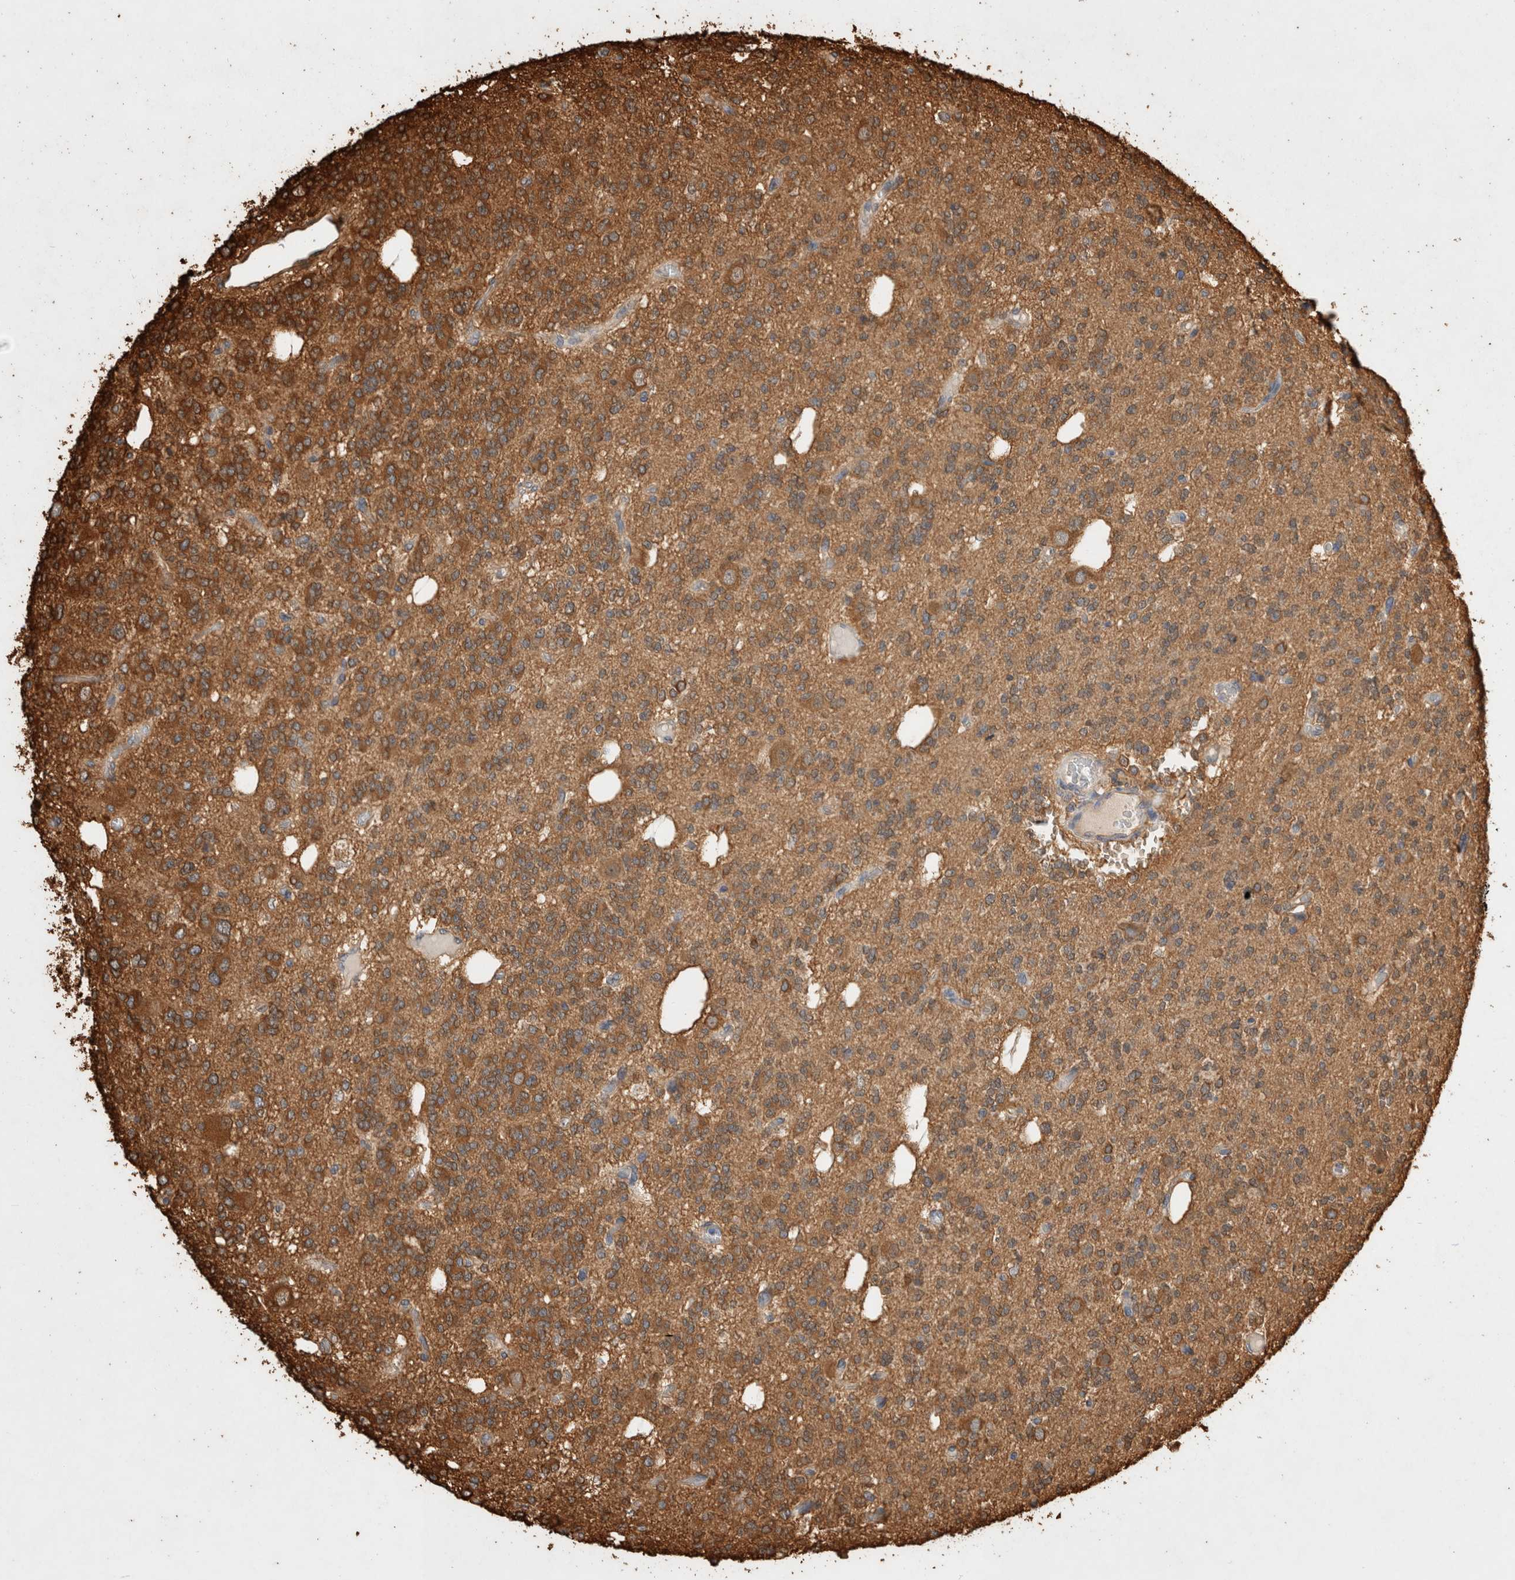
{"staining": {"intensity": "moderate", "quantity": ">75%", "location": "cytoplasmic/membranous"}, "tissue": "glioma", "cell_type": "Tumor cells", "image_type": "cancer", "snomed": [{"axis": "morphology", "description": "Glioma, malignant, Low grade"}, {"axis": "topography", "description": "Brain"}], "caption": "Tumor cells reveal medium levels of moderate cytoplasmic/membranous positivity in approximately >75% of cells in malignant glioma (low-grade). (IHC, brightfield microscopy, high magnification).", "gene": "ZNF397", "patient": {"sex": "male", "age": 38}}